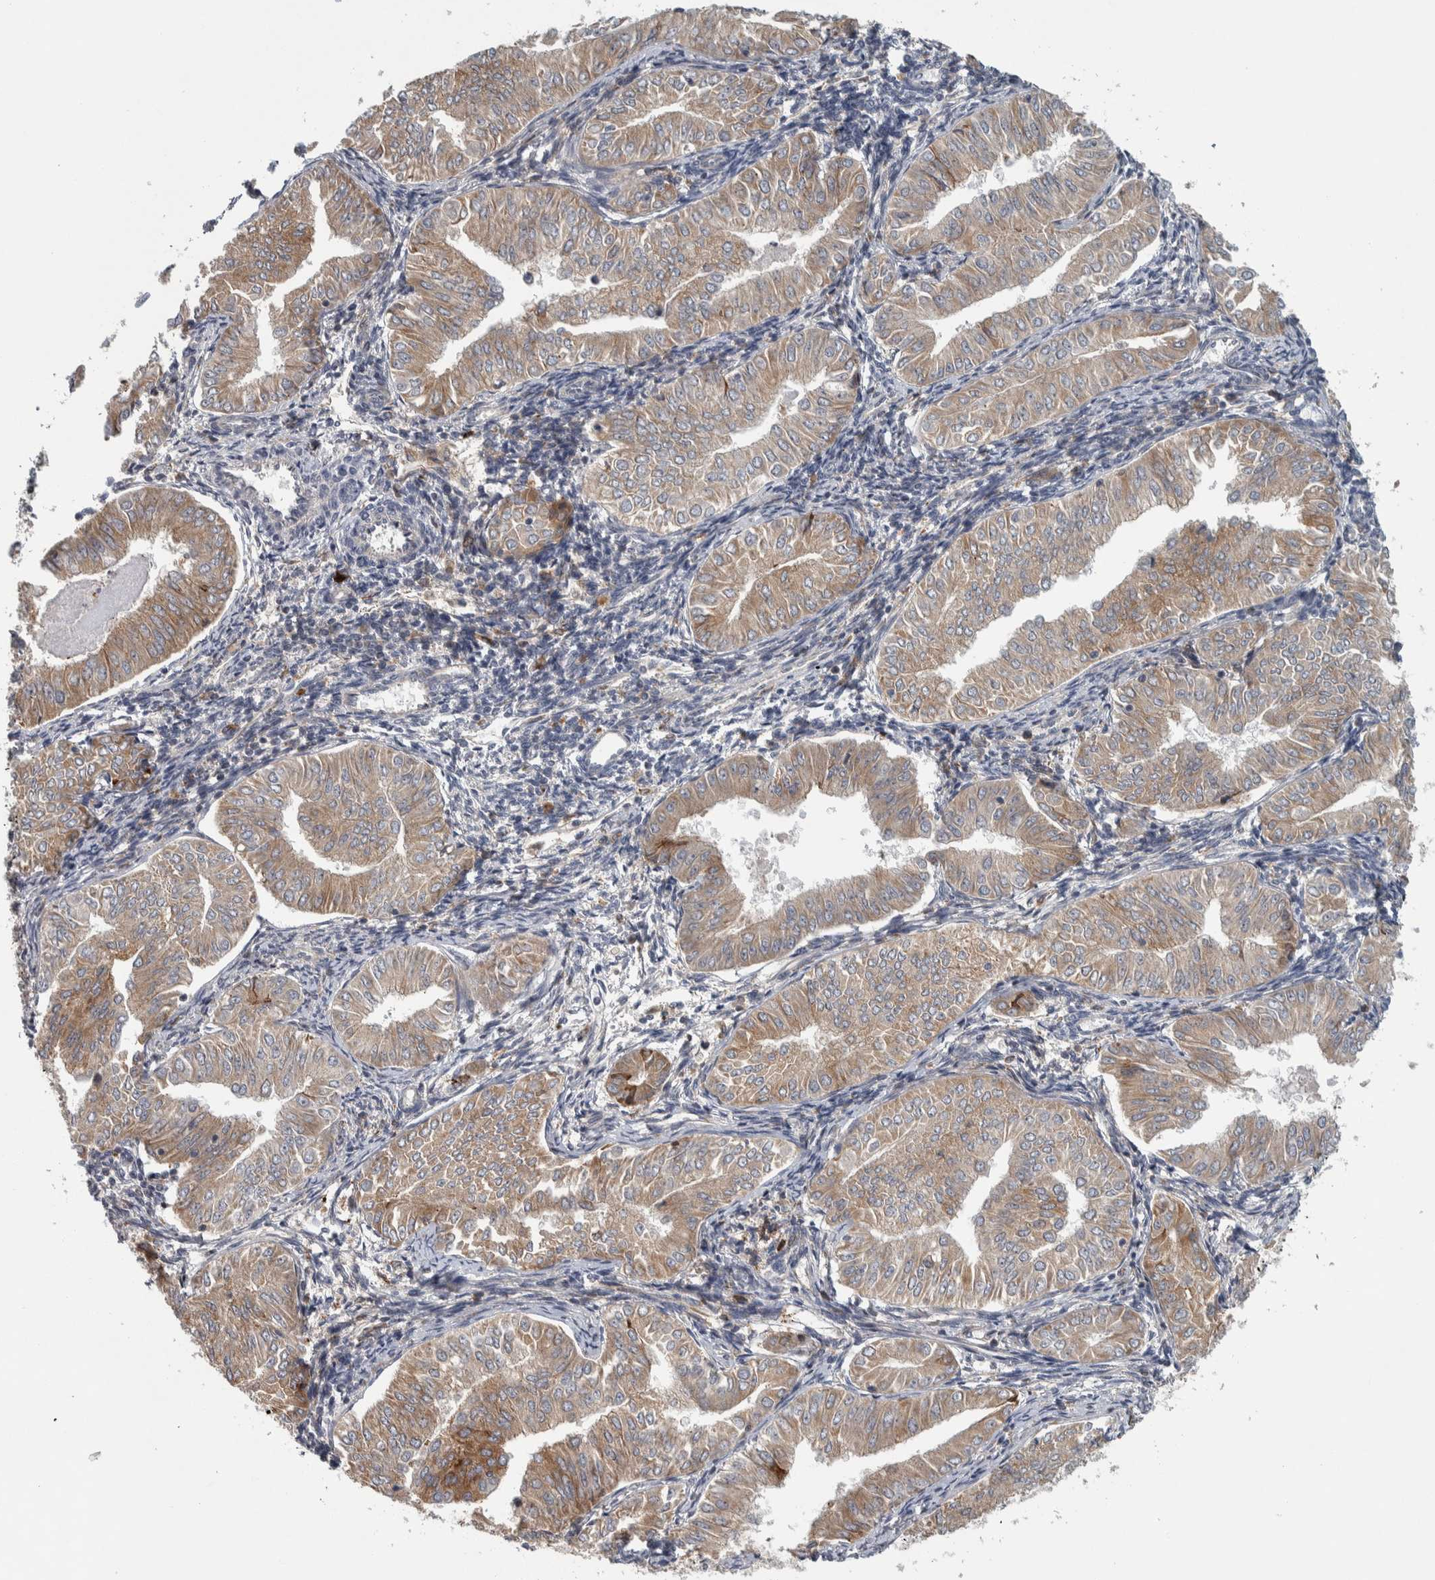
{"staining": {"intensity": "moderate", "quantity": ">75%", "location": "cytoplasmic/membranous"}, "tissue": "endometrial cancer", "cell_type": "Tumor cells", "image_type": "cancer", "snomed": [{"axis": "morphology", "description": "Normal tissue, NOS"}, {"axis": "morphology", "description": "Adenocarcinoma, NOS"}, {"axis": "topography", "description": "Endometrium"}], "caption": "Endometrial adenocarcinoma stained with a protein marker demonstrates moderate staining in tumor cells.", "gene": "ADPRM", "patient": {"sex": "female", "age": 53}}